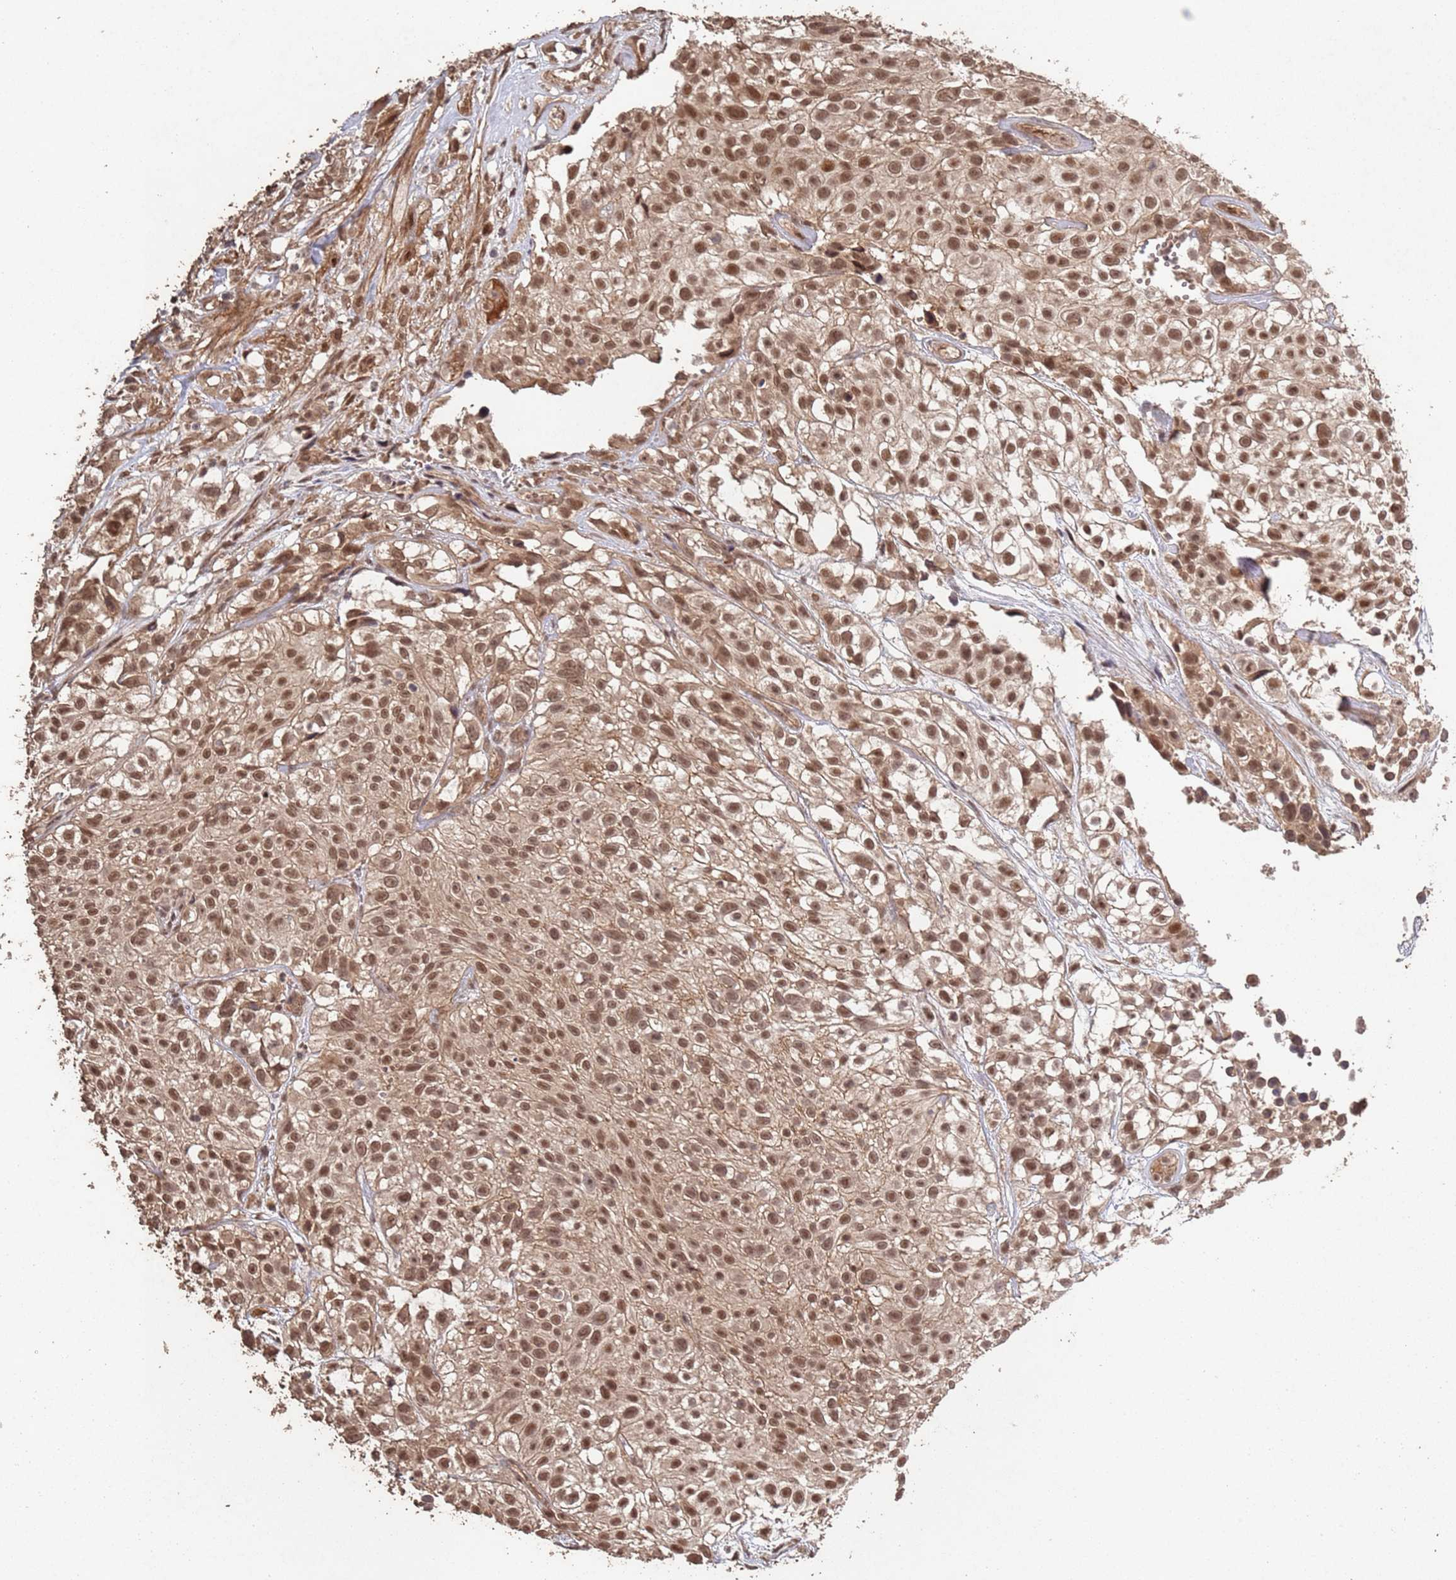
{"staining": {"intensity": "moderate", "quantity": ">75%", "location": "nuclear"}, "tissue": "urothelial cancer", "cell_type": "Tumor cells", "image_type": "cancer", "snomed": [{"axis": "morphology", "description": "Urothelial carcinoma, High grade"}, {"axis": "topography", "description": "Urinary bladder"}], "caption": "Moderate nuclear protein staining is present in approximately >75% of tumor cells in urothelial cancer. The staining was performed using DAB (3,3'-diaminobenzidine), with brown indicating positive protein expression. Nuclei are stained blue with hematoxylin.", "gene": "FRAT1", "patient": {"sex": "male", "age": 56}}